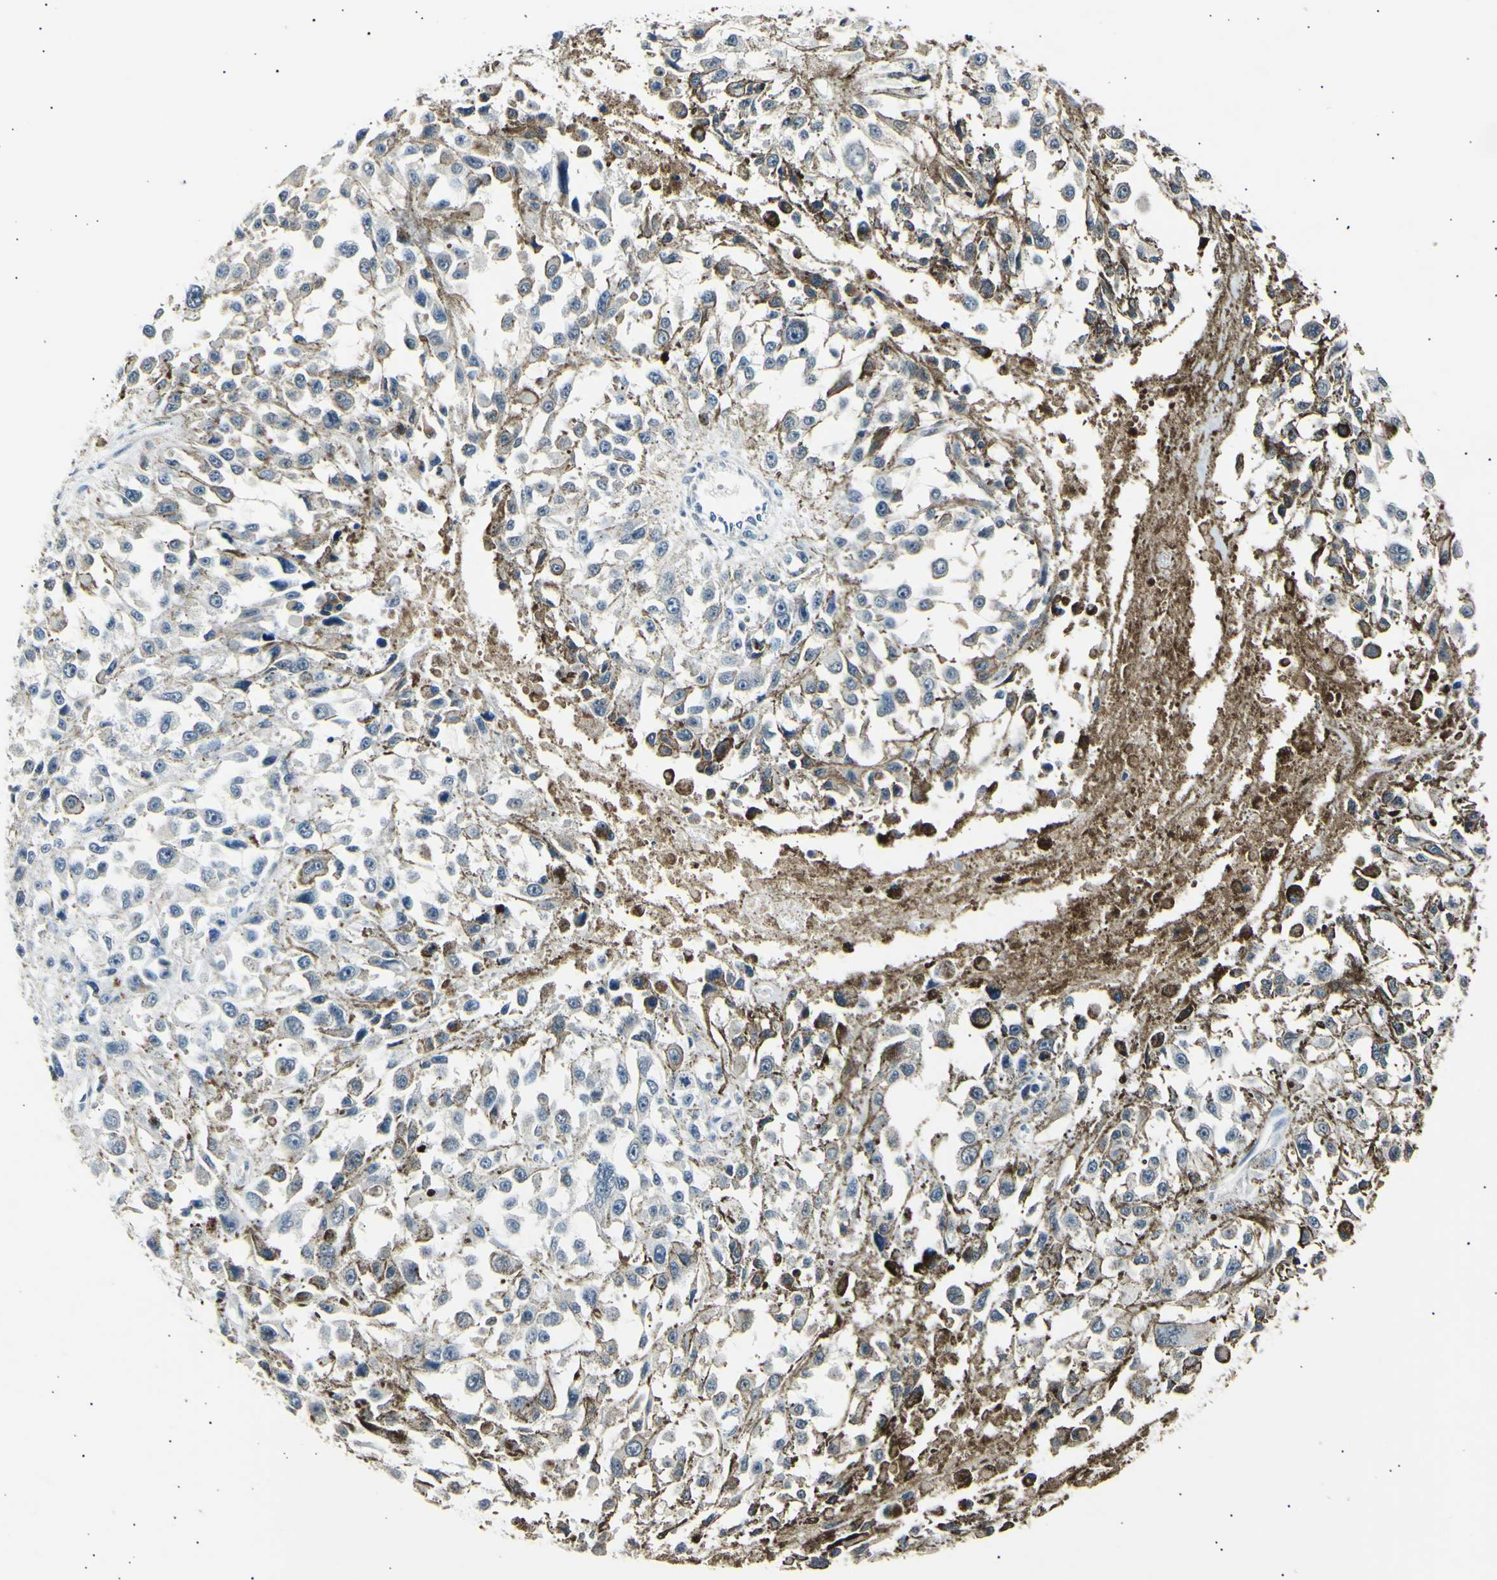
{"staining": {"intensity": "negative", "quantity": "none", "location": "none"}, "tissue": "melanoma", "cell_type": "Tumor cells", "image_type": "cancer", "snomed": [{"axis": "morphology", "description": "Malignant melanoma, Metastatic site"}, {"axis": "topography", "description": "Lymph node"}], "caption": "Immunohistochemistry (IHC) image of malignant melanoma (metastatic site) stained for a protein (brown), which exhibits no staining in tumor cells.", "gene": "AK1", "patient": {"sex": "male", "age": 59}}